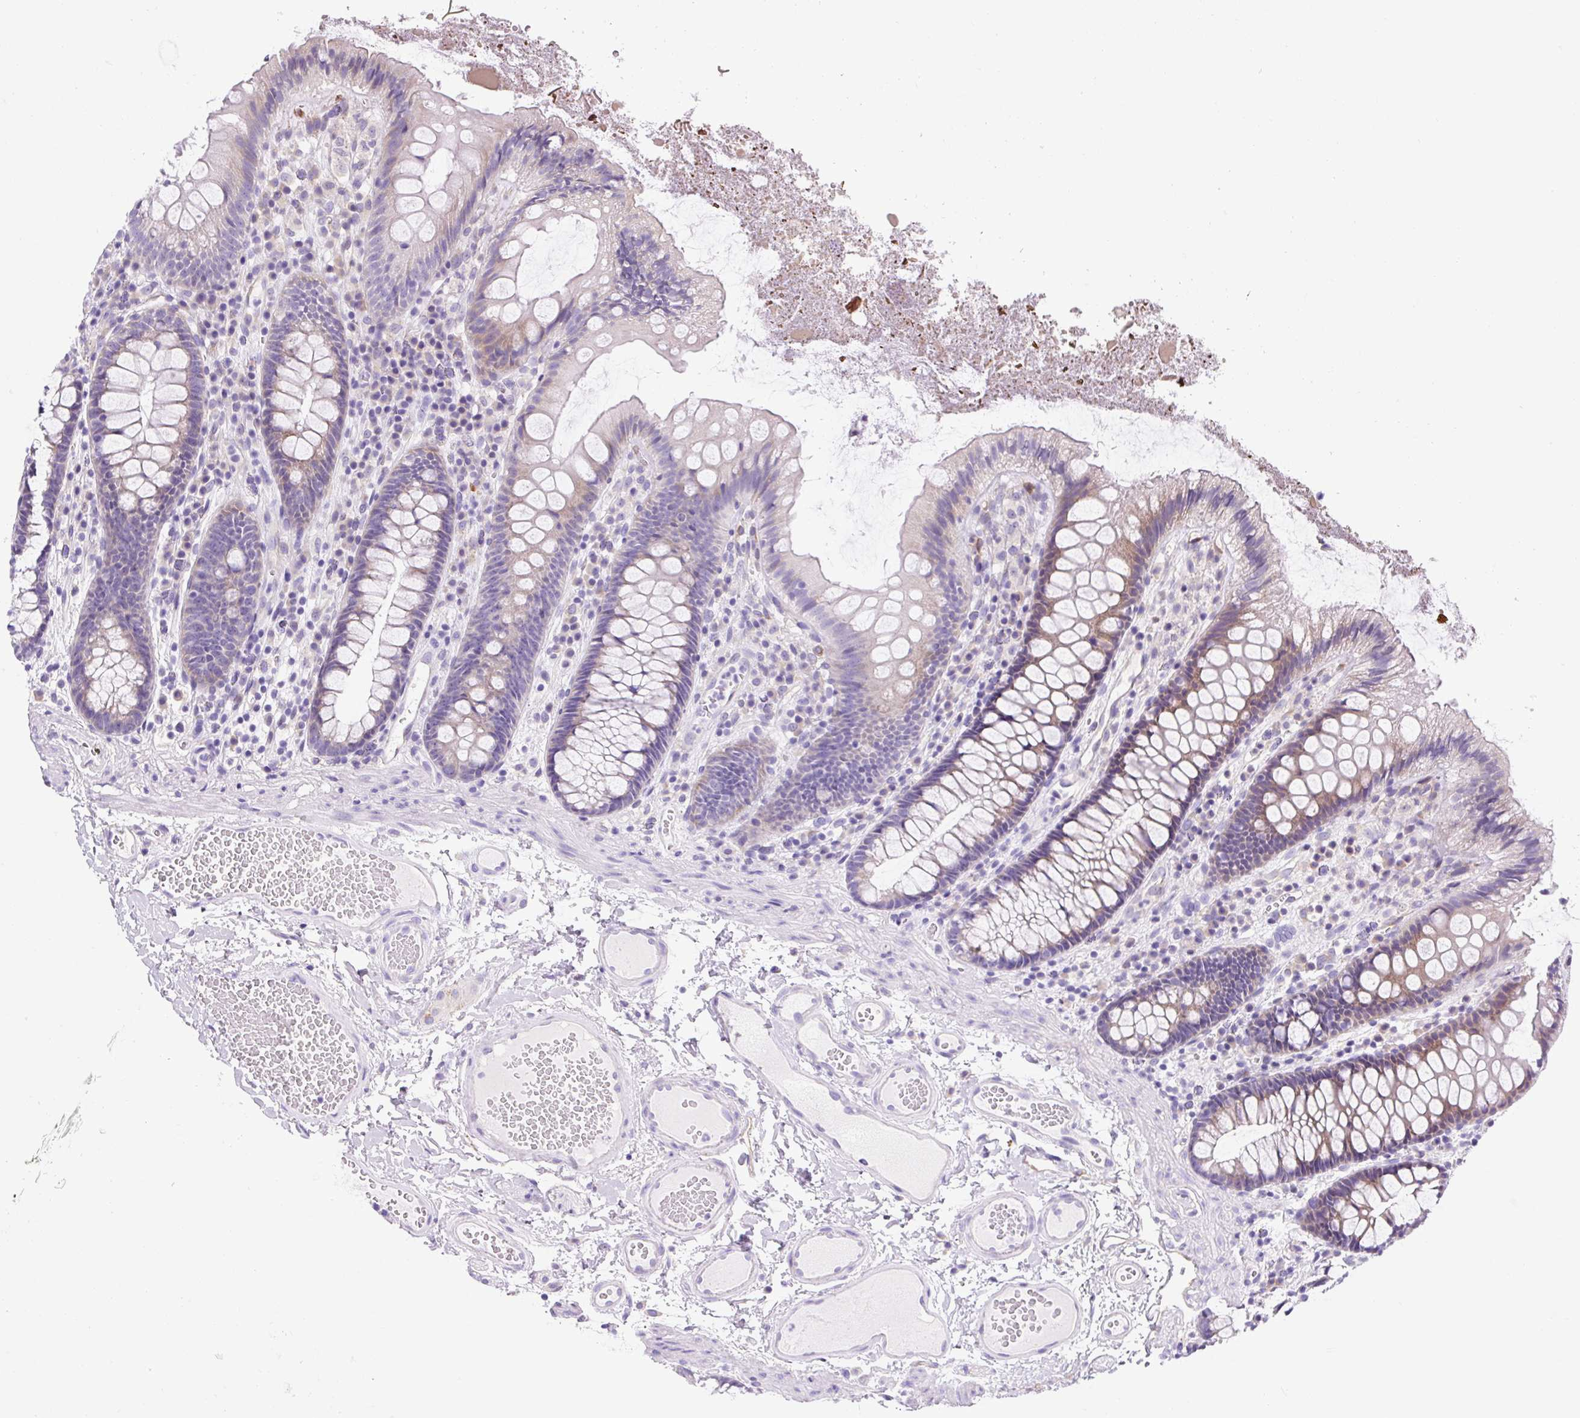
{"staining": {"intensity": "negative", "quantity": "none", "location": "none"}, "tissue": "colon", "cell_type": "Endothelial cells", "image_type": "normal", "snomed": [{"axis": "morphology", "description": "Normal tissue, NOS"}, {"axis": "topography", "description": "Colon"}], "caption": "A high-resolution photomicrograph shows immunohistochemistry (IHC) staining of normal colon, which displays no significant positivity in endothelial cells.", "gene": "ASB4", "patient": {"sex": "male", "age": 84}}